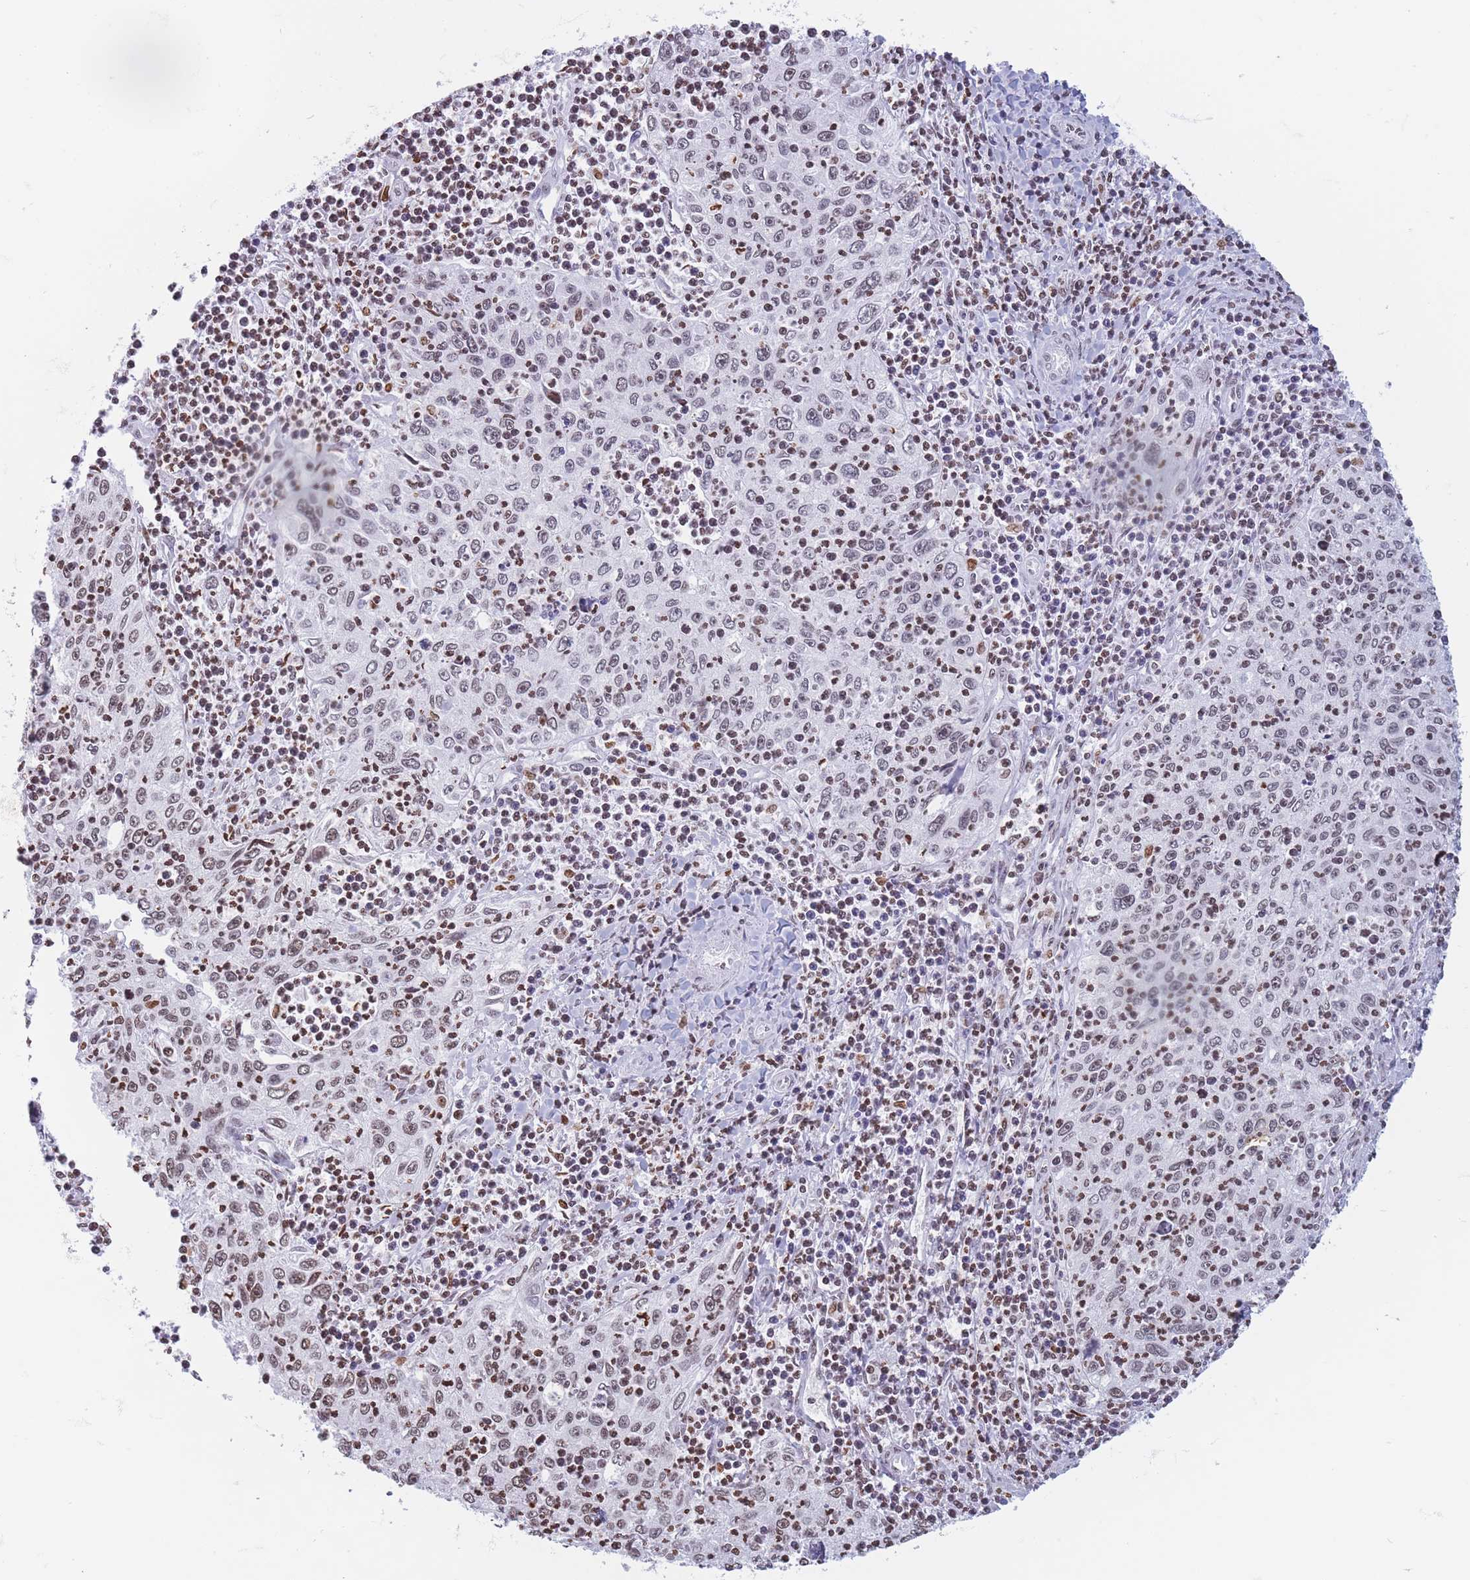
{"staining": {"intensity": "weak", "quantity": "25%-75%", "location": "nuclear"}, "tissue": "cervical cancer", "cell_type": "Tumor cells", "image_type": "cancer", "snomed": [{"axis": "morphology", "description": "Squamous cell carcinoma, NOS"}, {"axis": "topography", "description": "Cervix"}], "caption": "An immunohistochemistry (IHC) image of neoplastic tissue is shown. Protein staining in brown shows weak nuclear positivity in cervical cancer within tumor cells.", "gene": "RYK", "patient": {"sex": "female", "age": 30}}